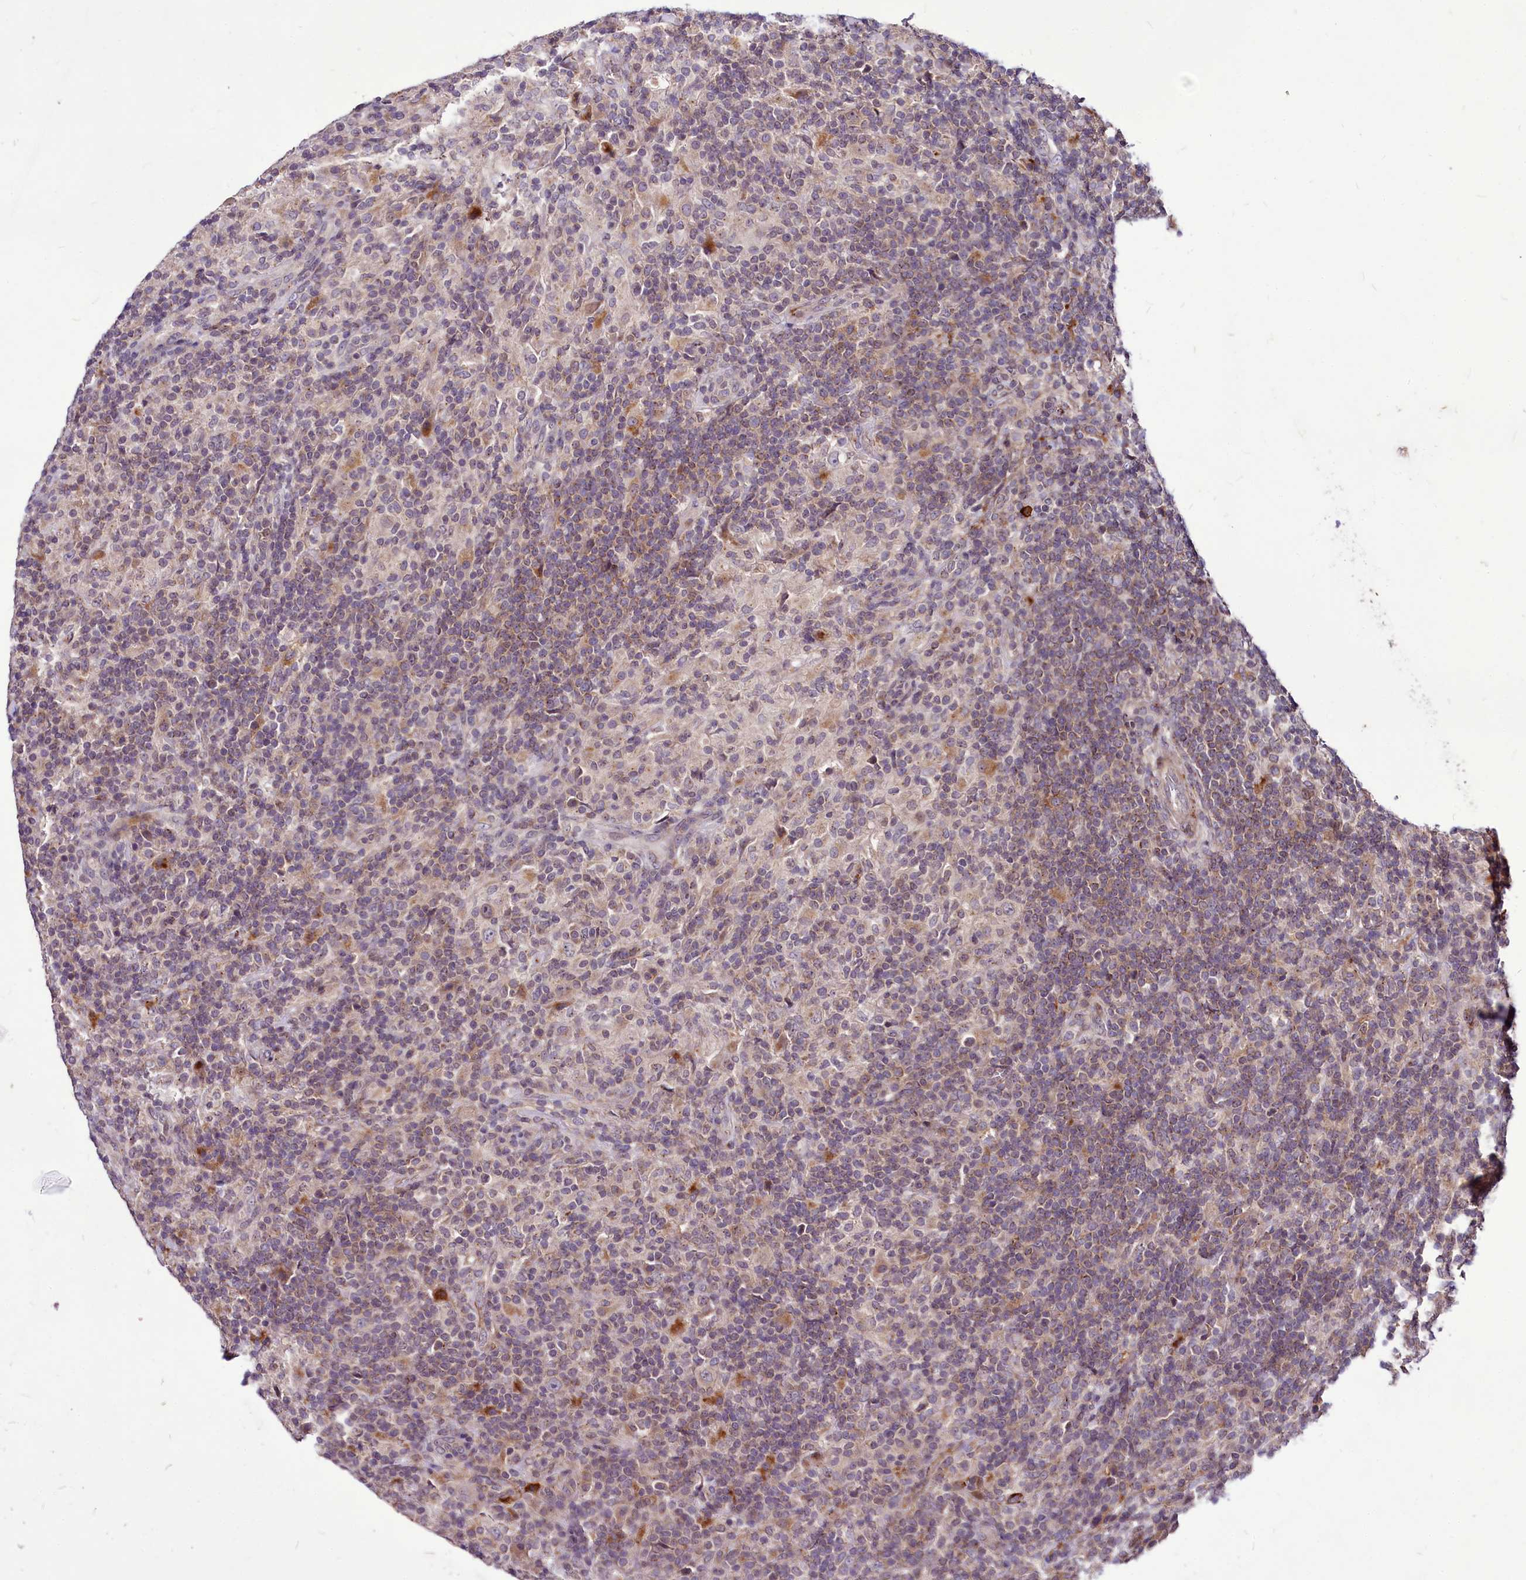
{"staining": {"intensity": "negative", "quantity": "none", "location": "none"}, "tissue": "lymphoma", "cell_type": "Tumor cells", "image_type": "cancer", "snomed": [{"axis": "morphology", "description": "Hodgkin's disease, NOS"}, {"axis": "topography", "description": "Lymph node"}], "caption": "A photomicrograph of human Hodgkin's disease is negative for staining in tumor cells.", "gene": "C11orf86", "patient": {"sex": "male", "age": 70}}